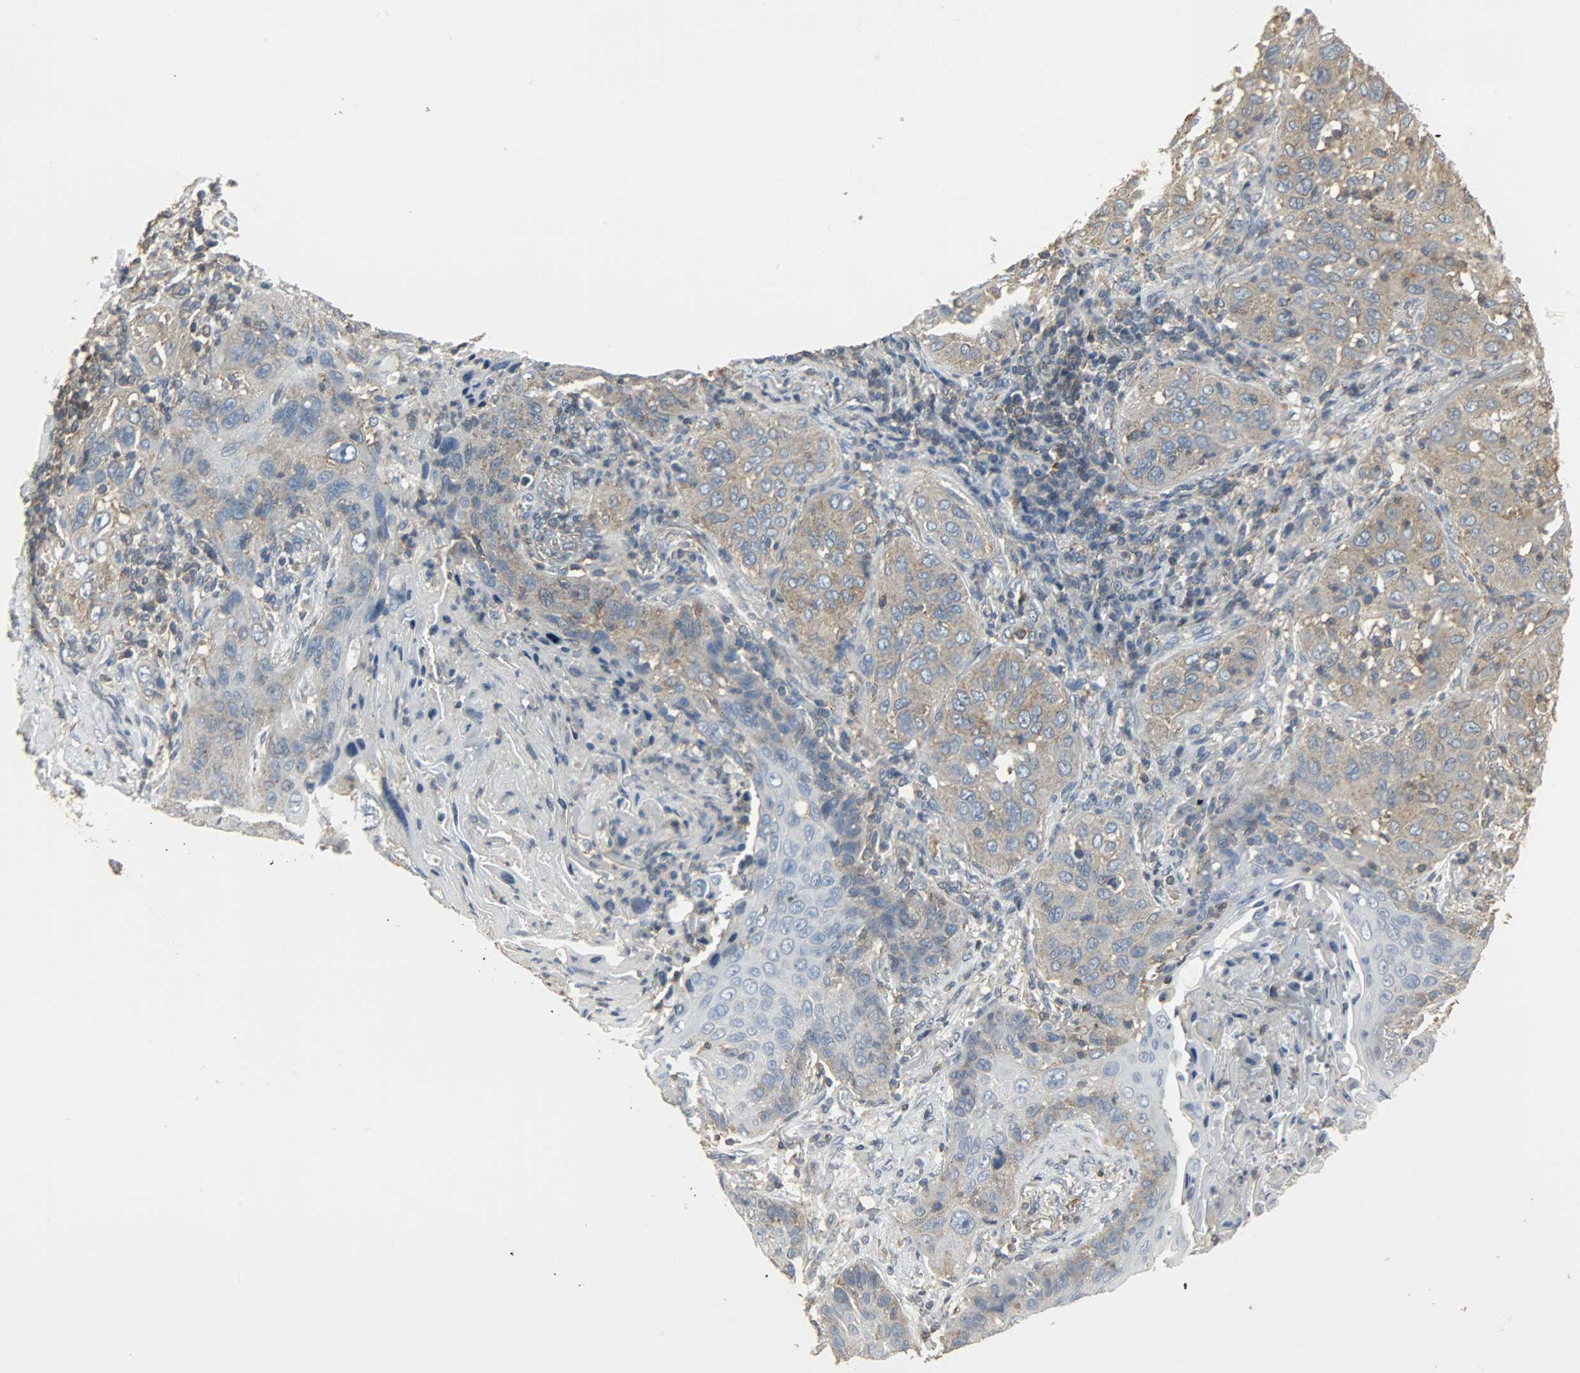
{"staining": {"intensity": "weak", "quantity": ">75%", "location": "cytoplasmic/membranous"}, "tissue": "lung cancer", "cell_type": "Tumor cells", "image_type": "cancer", "snomed": [{"axis": "morphology", "description": "Squamous cell carcinoma, NOS"}, {"axis": "topography", "description": "Lung"}], "caption": "Lung cancer was stained to show a protein in brown. There is low levels of weak cytoplasmic/membranous positivity in about >75% of tumor cells. Nuclei are stained in blue.", "gene": "DNAJA4", "patient": {"sex": "female", "age": 67}}